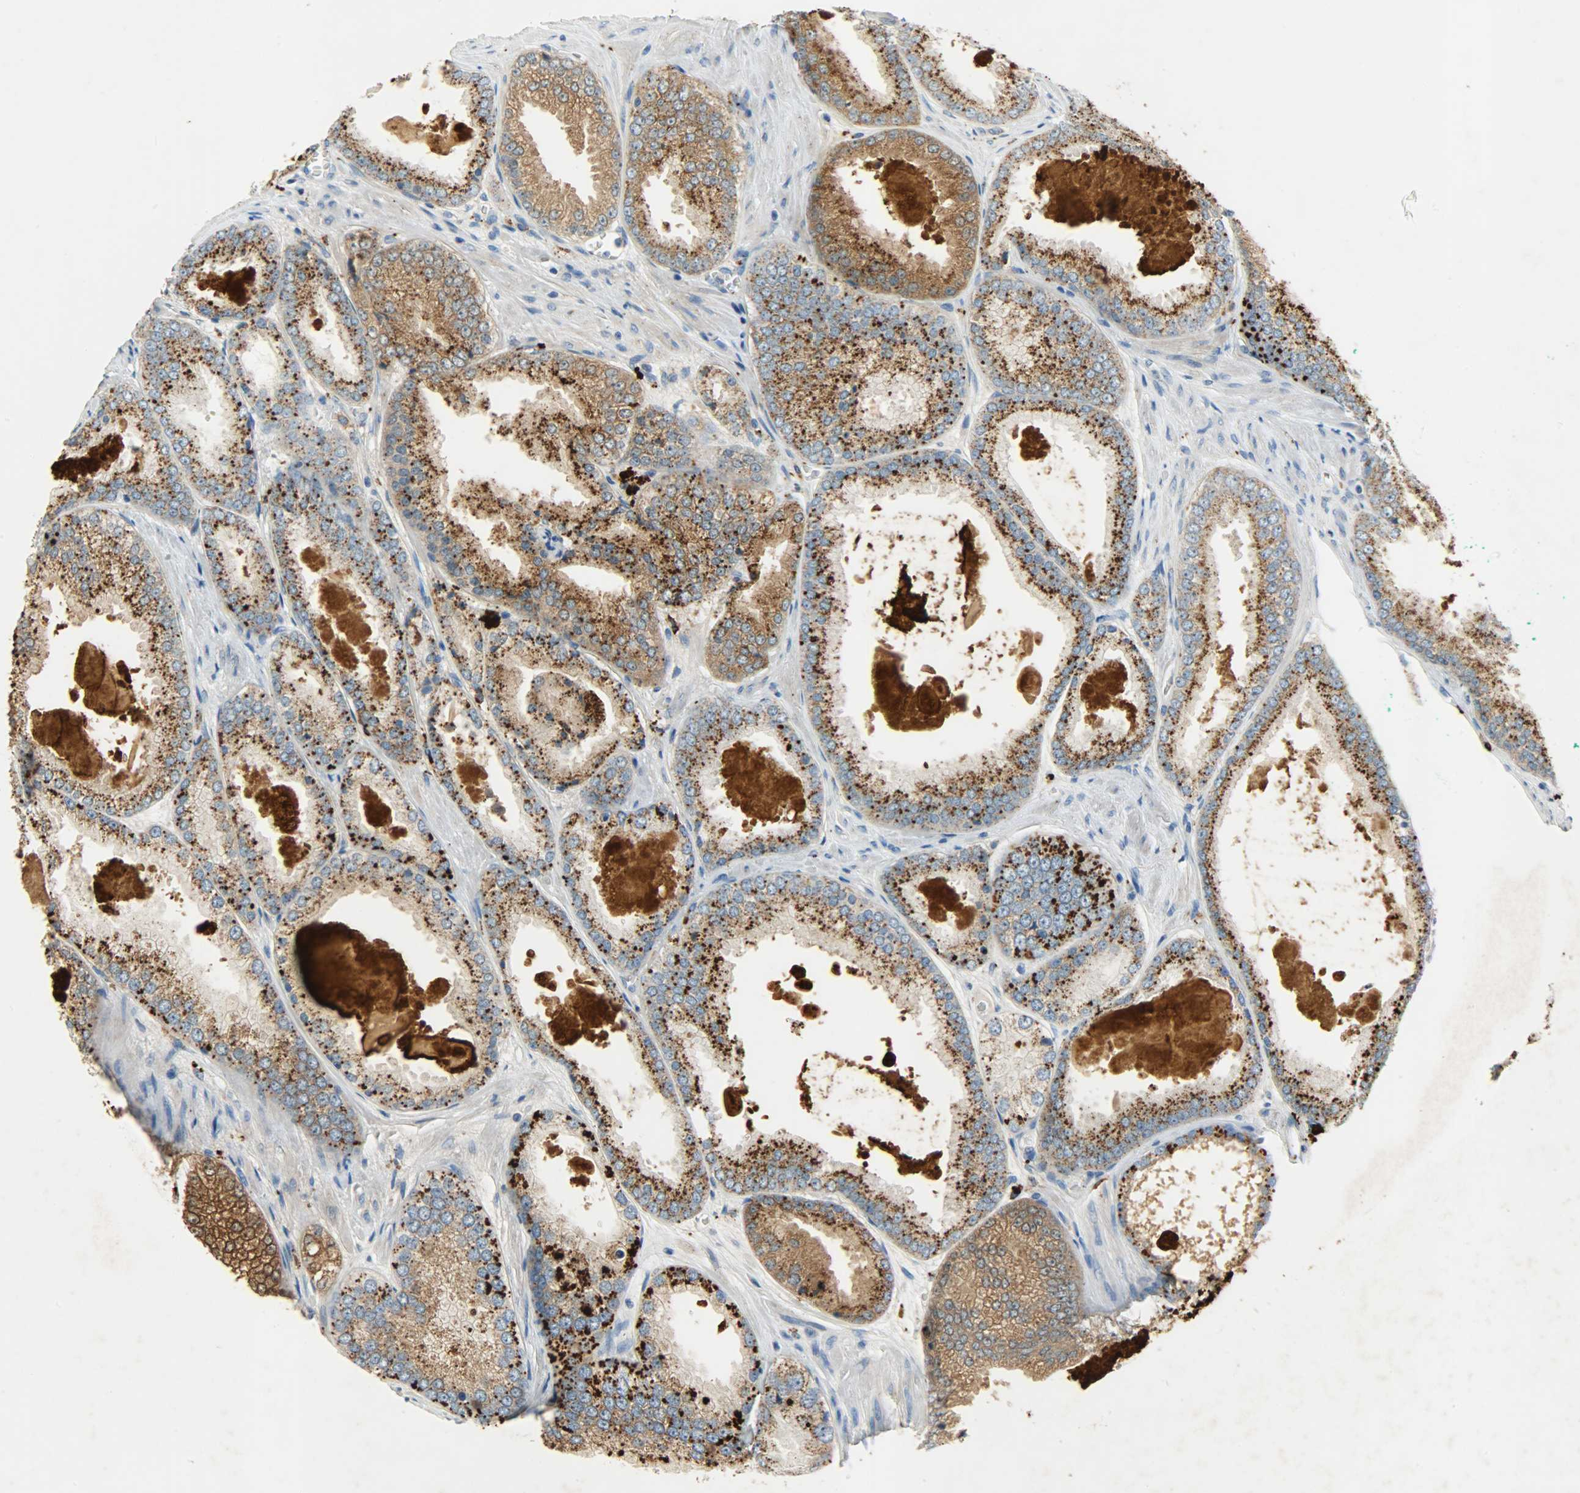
{"staining": {"intensity": "moderate", "quantity": ">75%", "location": "cytoplasmic/membranous"}, "tissue": "prostate cancer", "cell_type": "Tumor cells", "image_type": "cancer", "snomed": [{"axis": "morphology", "description": "Adenocarcinoma, High grade"}, {"axis": "topography", "description": "Prostate"}], "caption": "High-grade adenocarcinoma (prostate) stained with a brown dye exhibits moderate cytoplasmic/membranous positive staining in approximately >75% of tumor cells.", "gene": "ASAH1", "patient": {"sex": "male", "age": 61}}